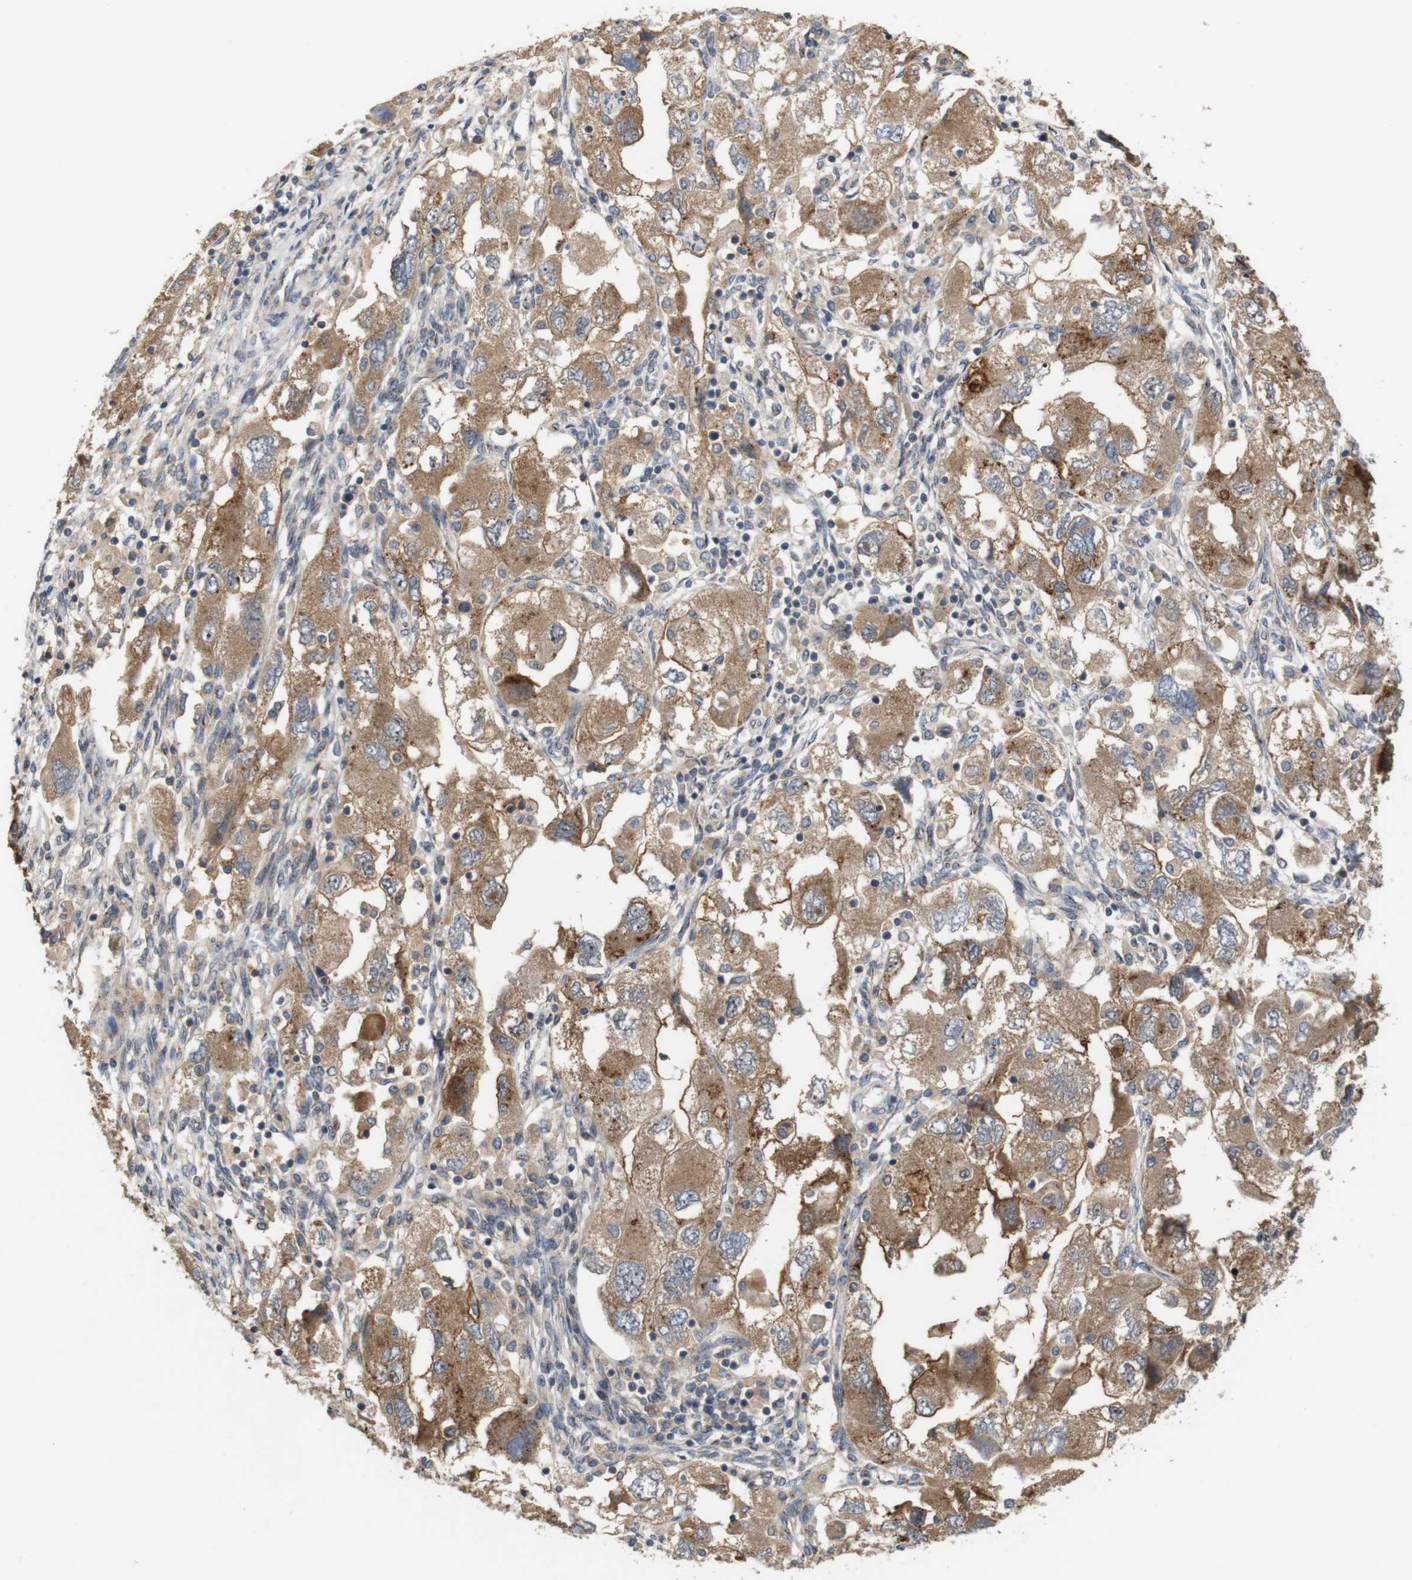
{"staining": {"intensity": "moderate", "quantity": ">75%", "location": "cytoplasmic/membranous"}, "tissue": "ovarian cancer", "cell_type": "Tumor cells", "image_type": "cancer", "snomed": [{"axis": "morphology", "description": "Carcinoma, NOS"}, {"axis": "morphology", "description": "Cystadenocarcinoma, serous, NOS"}, {"axis": "topography", "description": "Ovary"}], "caption": "Immunohistochemistry image of neoplastic tissue: ovarian carcinoma stained using immunohistochemistry (IHC) reveals medium levels of moderate protein expression localized specifically in the cytoplasmic/membranous of tumor cells, appearing as a cytoplasmic/membranous brown color.", "gene": "EFCAB14", "patient": {"sex": "female", "age": 69}}